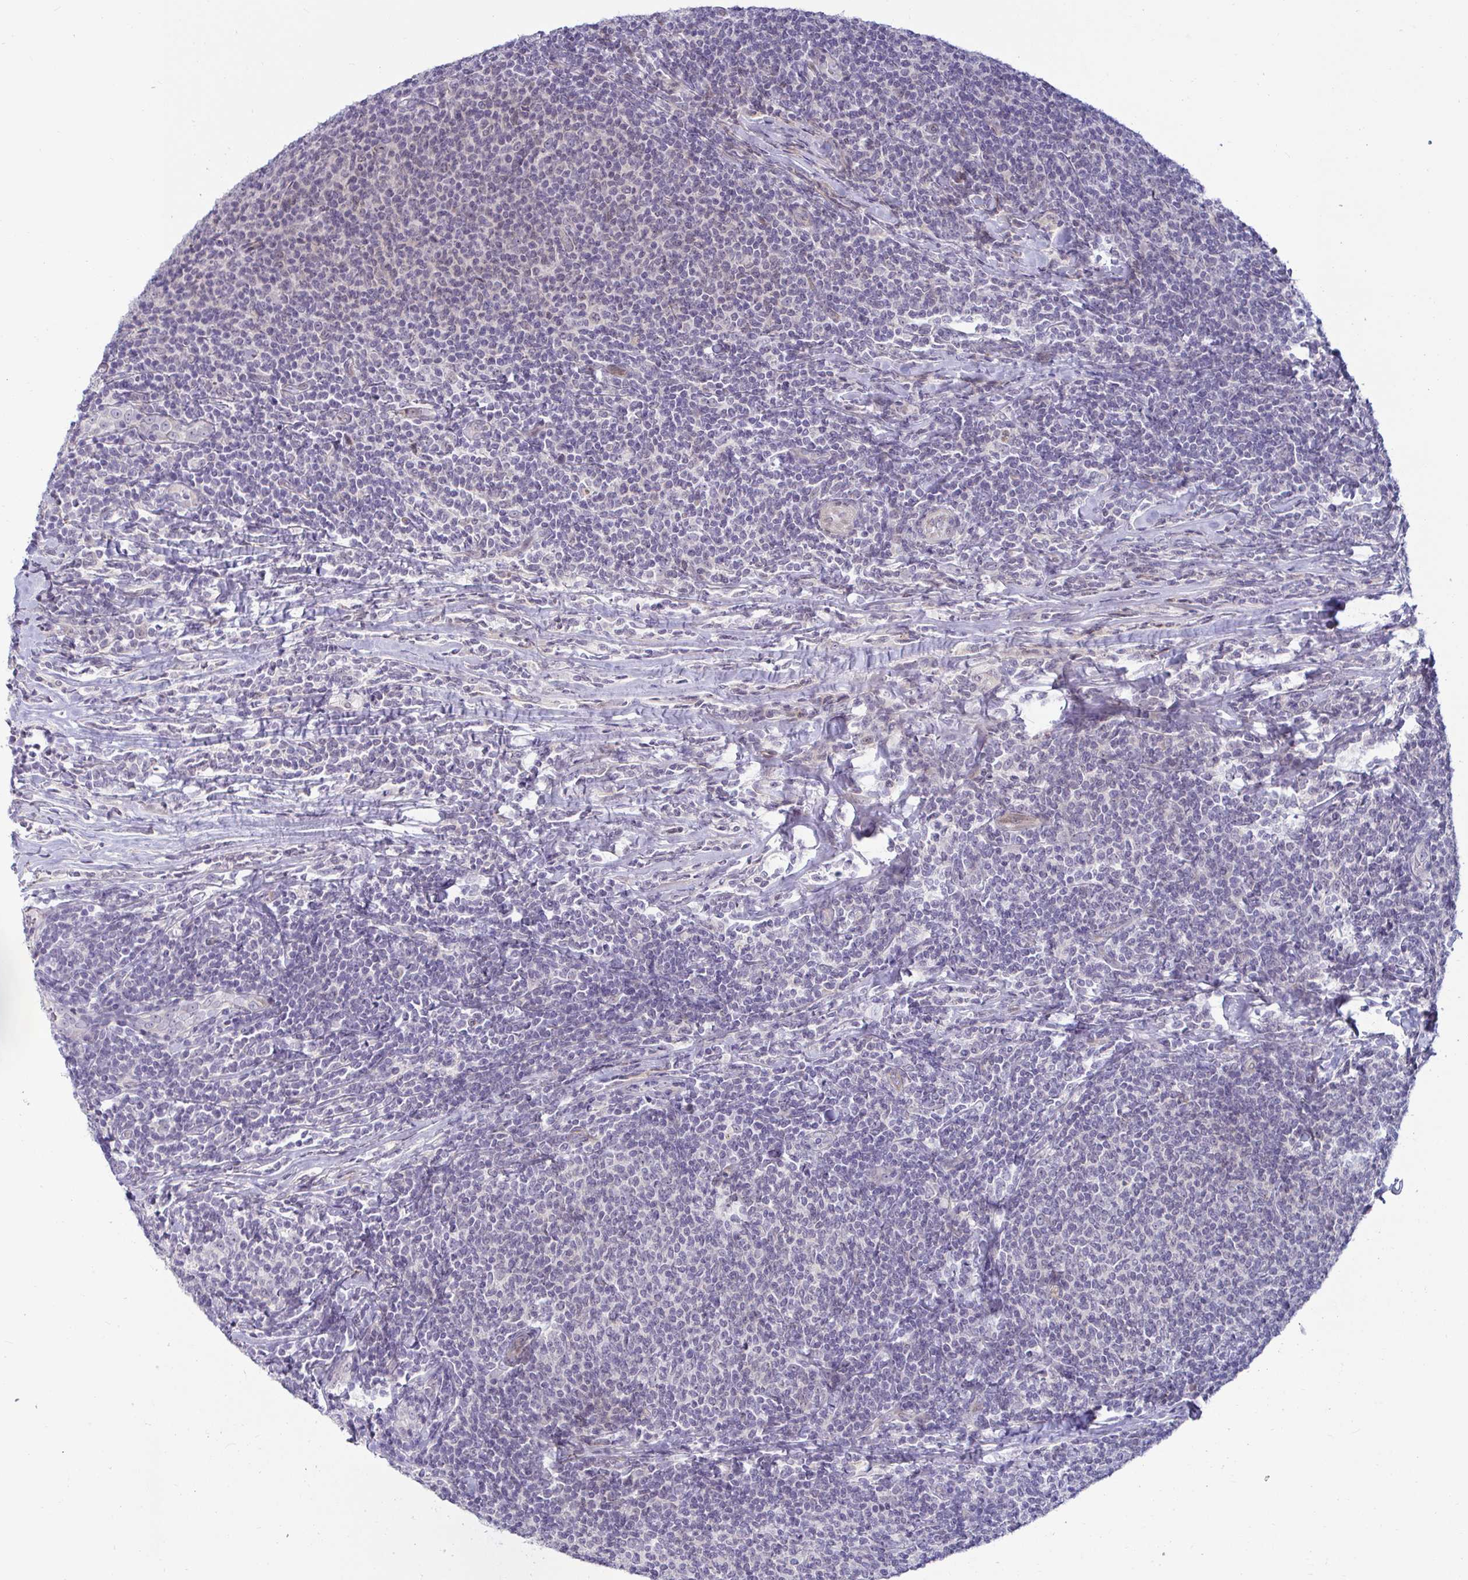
{"staining": {"intensity": "negative", "quantity": "none", "location": "none"}, "tissue": "lymphoma", "cell_type": "Tumor cells", "image_type": "cancer", "snomed": [{"axis": "morphology", "description": "Malignant lymphoma, non-Hodgkin's type, Low grade"}, {"axis": "topography", "description": "Lymph node"}], "caption": "DAB (3,3'-diaminobenzidine) immunohistochemical staining of human lymphoma shows no significant positivity in tumor cells.", "gene": "GSTM1", "patient": {"sex": "male", "age": 52}}